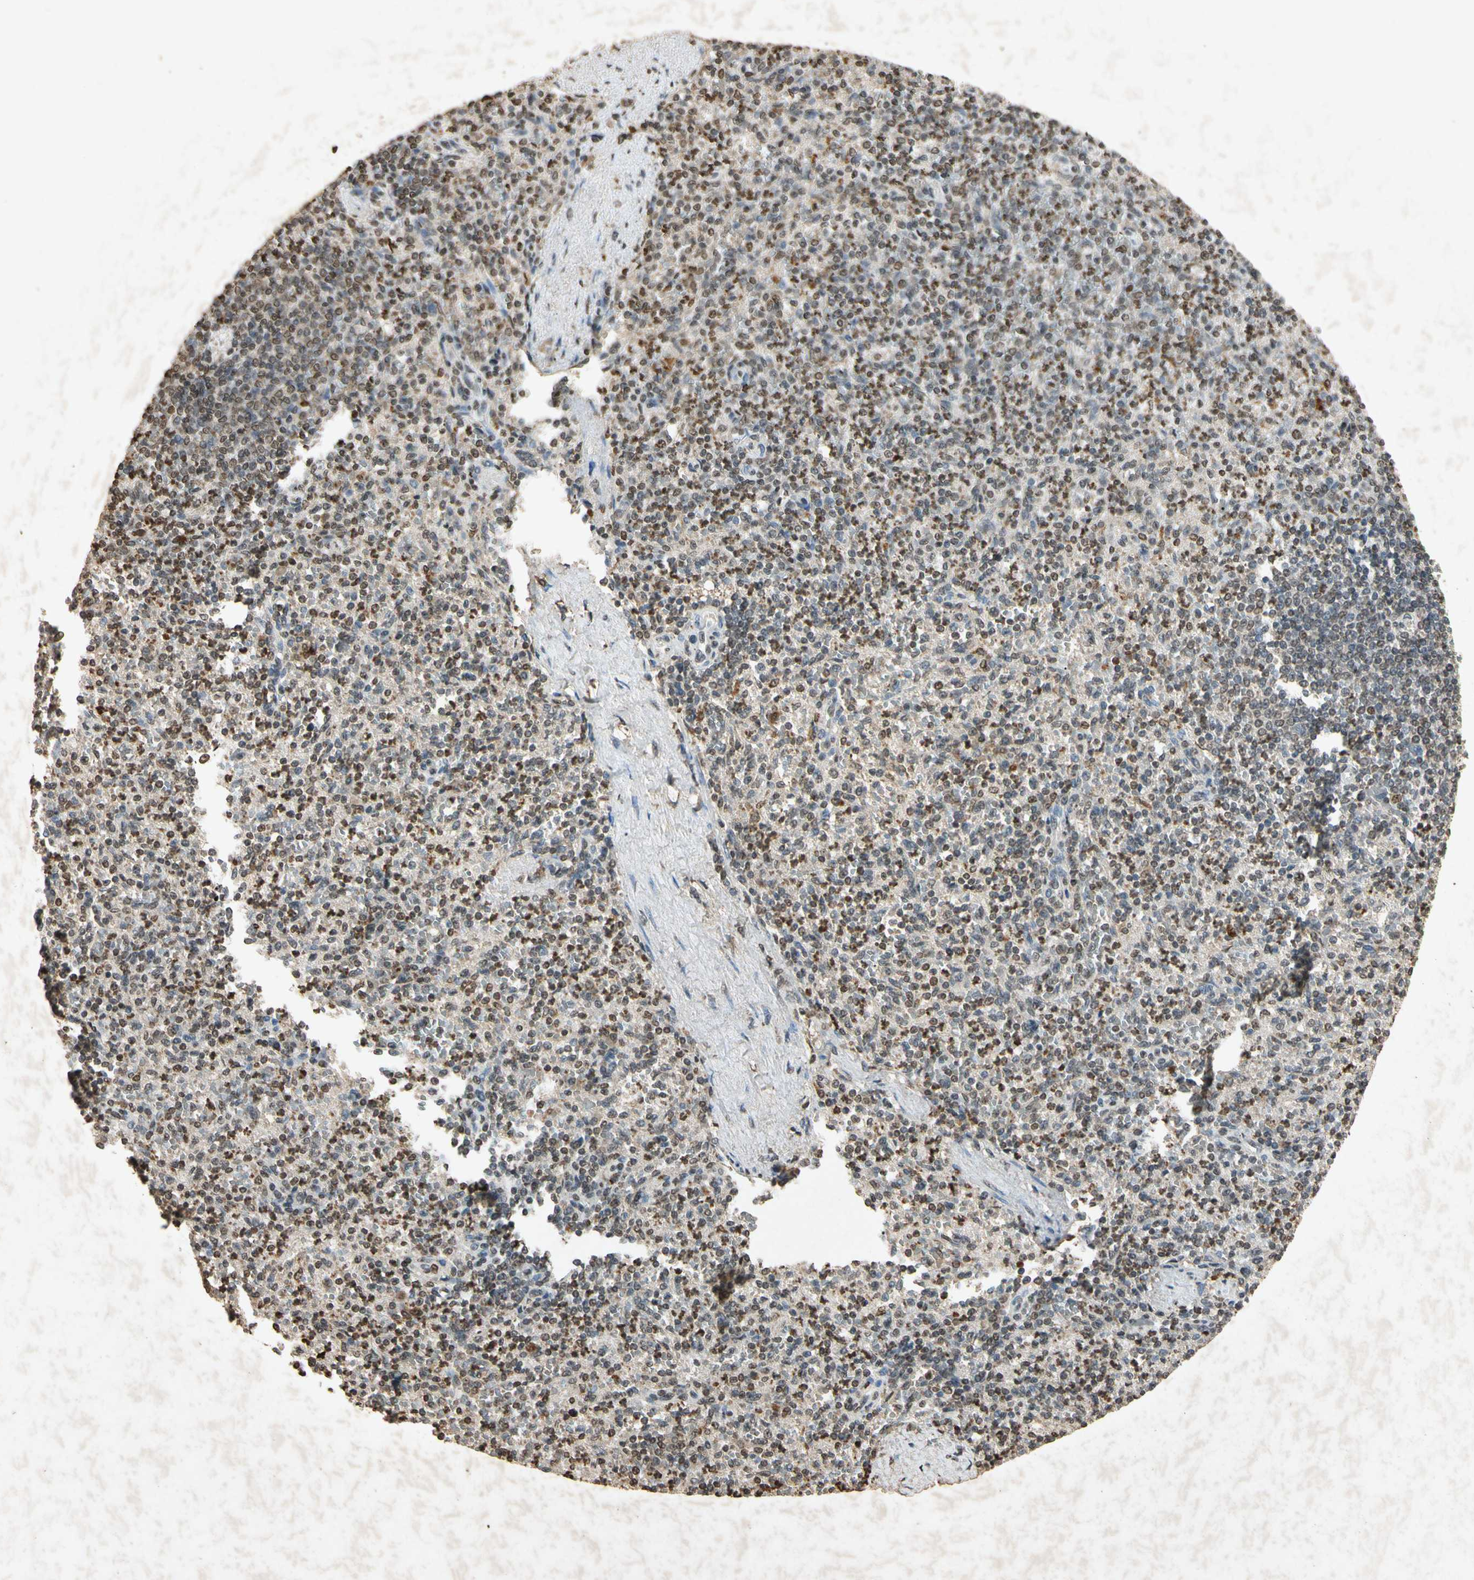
{"staining": {"intensity": "strong", "quantity": "25%-75%", "location": "nuclear"}, "tissue": "spleen", "cell_type": "Cells in red pulp", "image_type": "normal", "snomed": [{"axis": "morphology", "description": "Normal tissue, NOS"}, {"axis": "topography", "description": "Spleen"}], "caption": "IHC histopathology image of benign human spleen stained for a protein (brown), which shows high levels of strong nuclear positivity in approximately 25%-75% of cells in red pulp.", "gene": "MSRB1", "patient": {"sex": "female", "age": 74}}